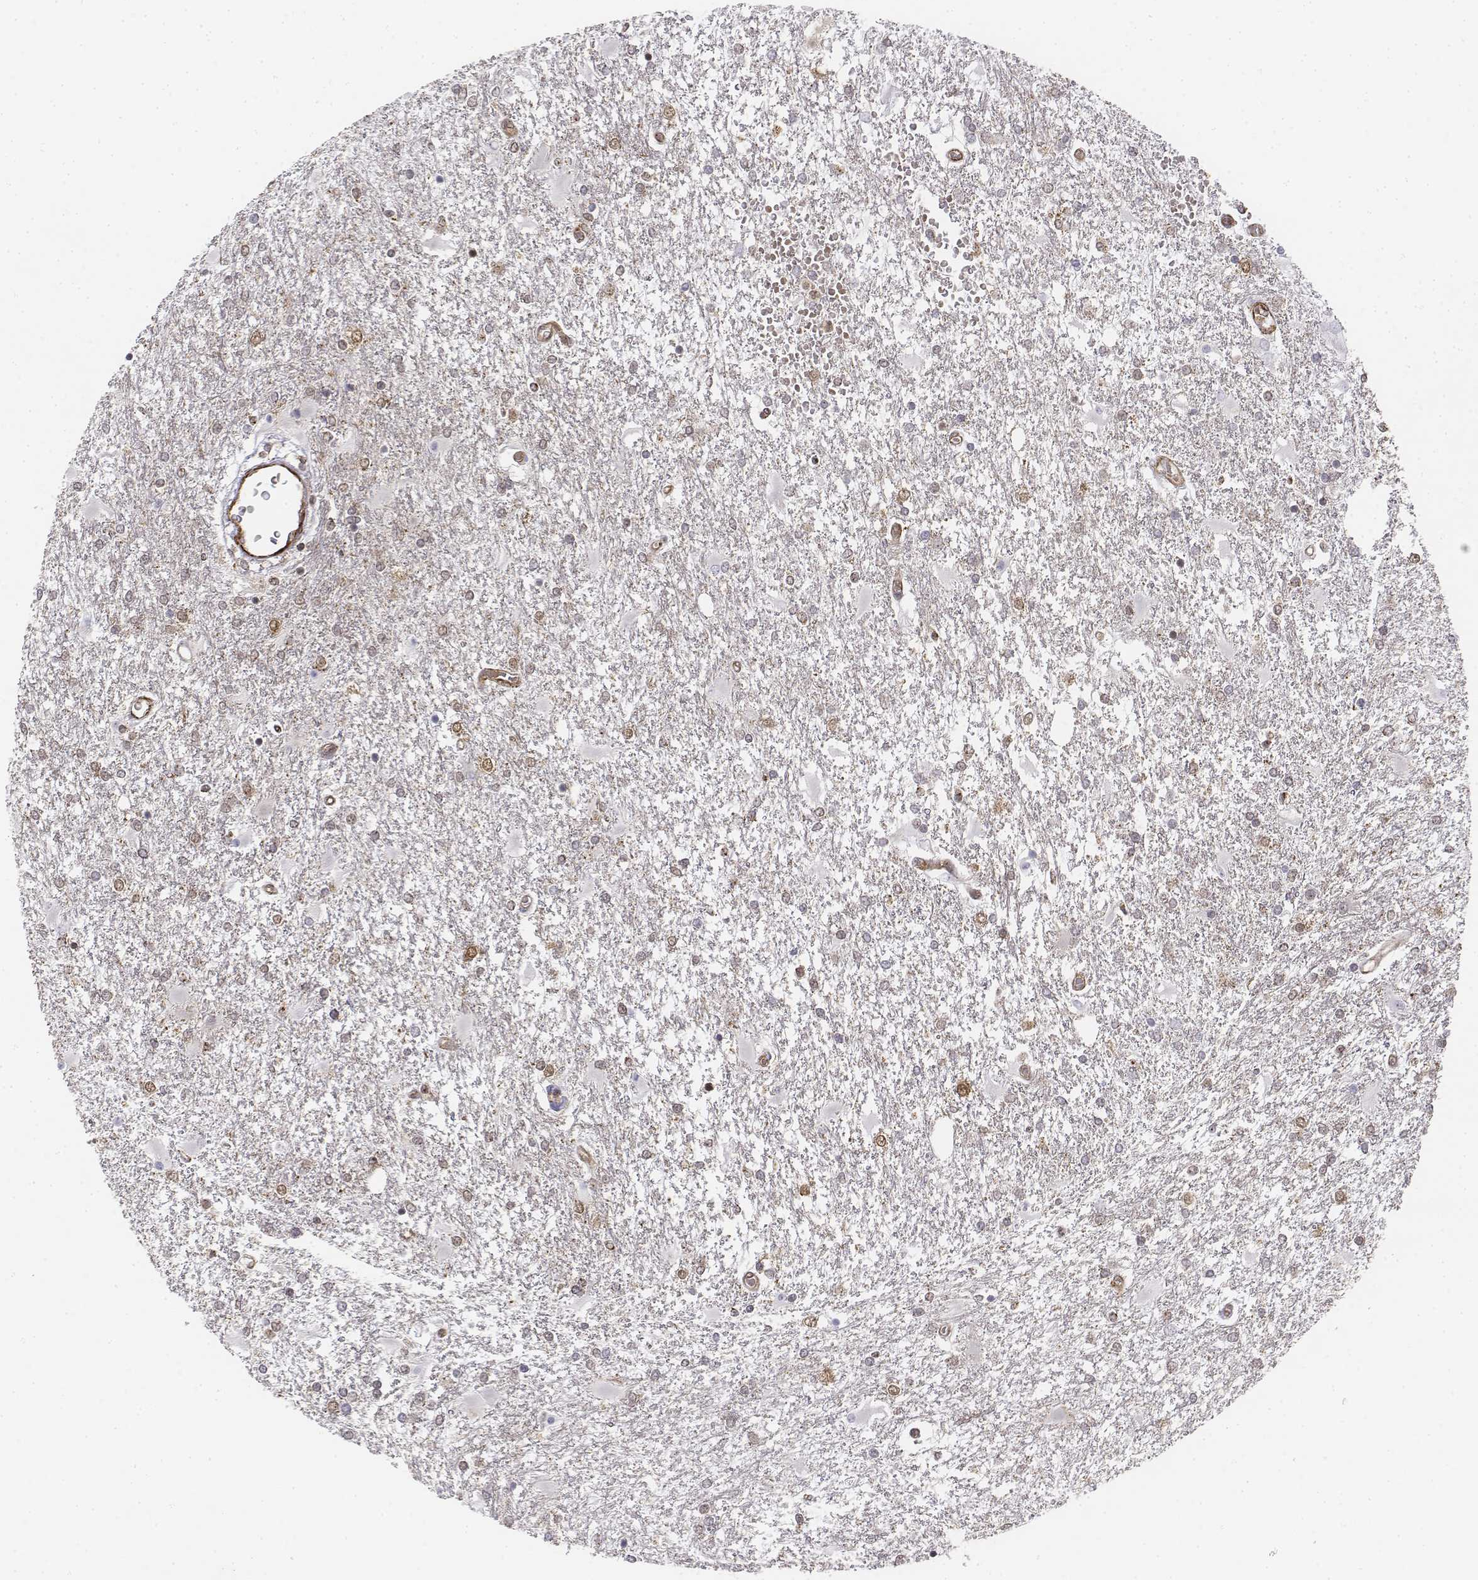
{"staining": {"intensity": "weak", "quantity": "<25%", "location": "cytoplasmic/membranous,nuclear"}, "tissue": "glioma", "cell_type": "Tumor cells", "image_type": "cancer", "snomed": [{"axis": "morphology", "description": "Glioma, malignant, High grade"}, {"axis": "topography", "description": "Cerebral cortex"}], "caption": "Image shows no significant protein staining in tumor cells of glioma.", "gene": "ZFYVE19", "patient": {"sex": "male", "age": 79}}